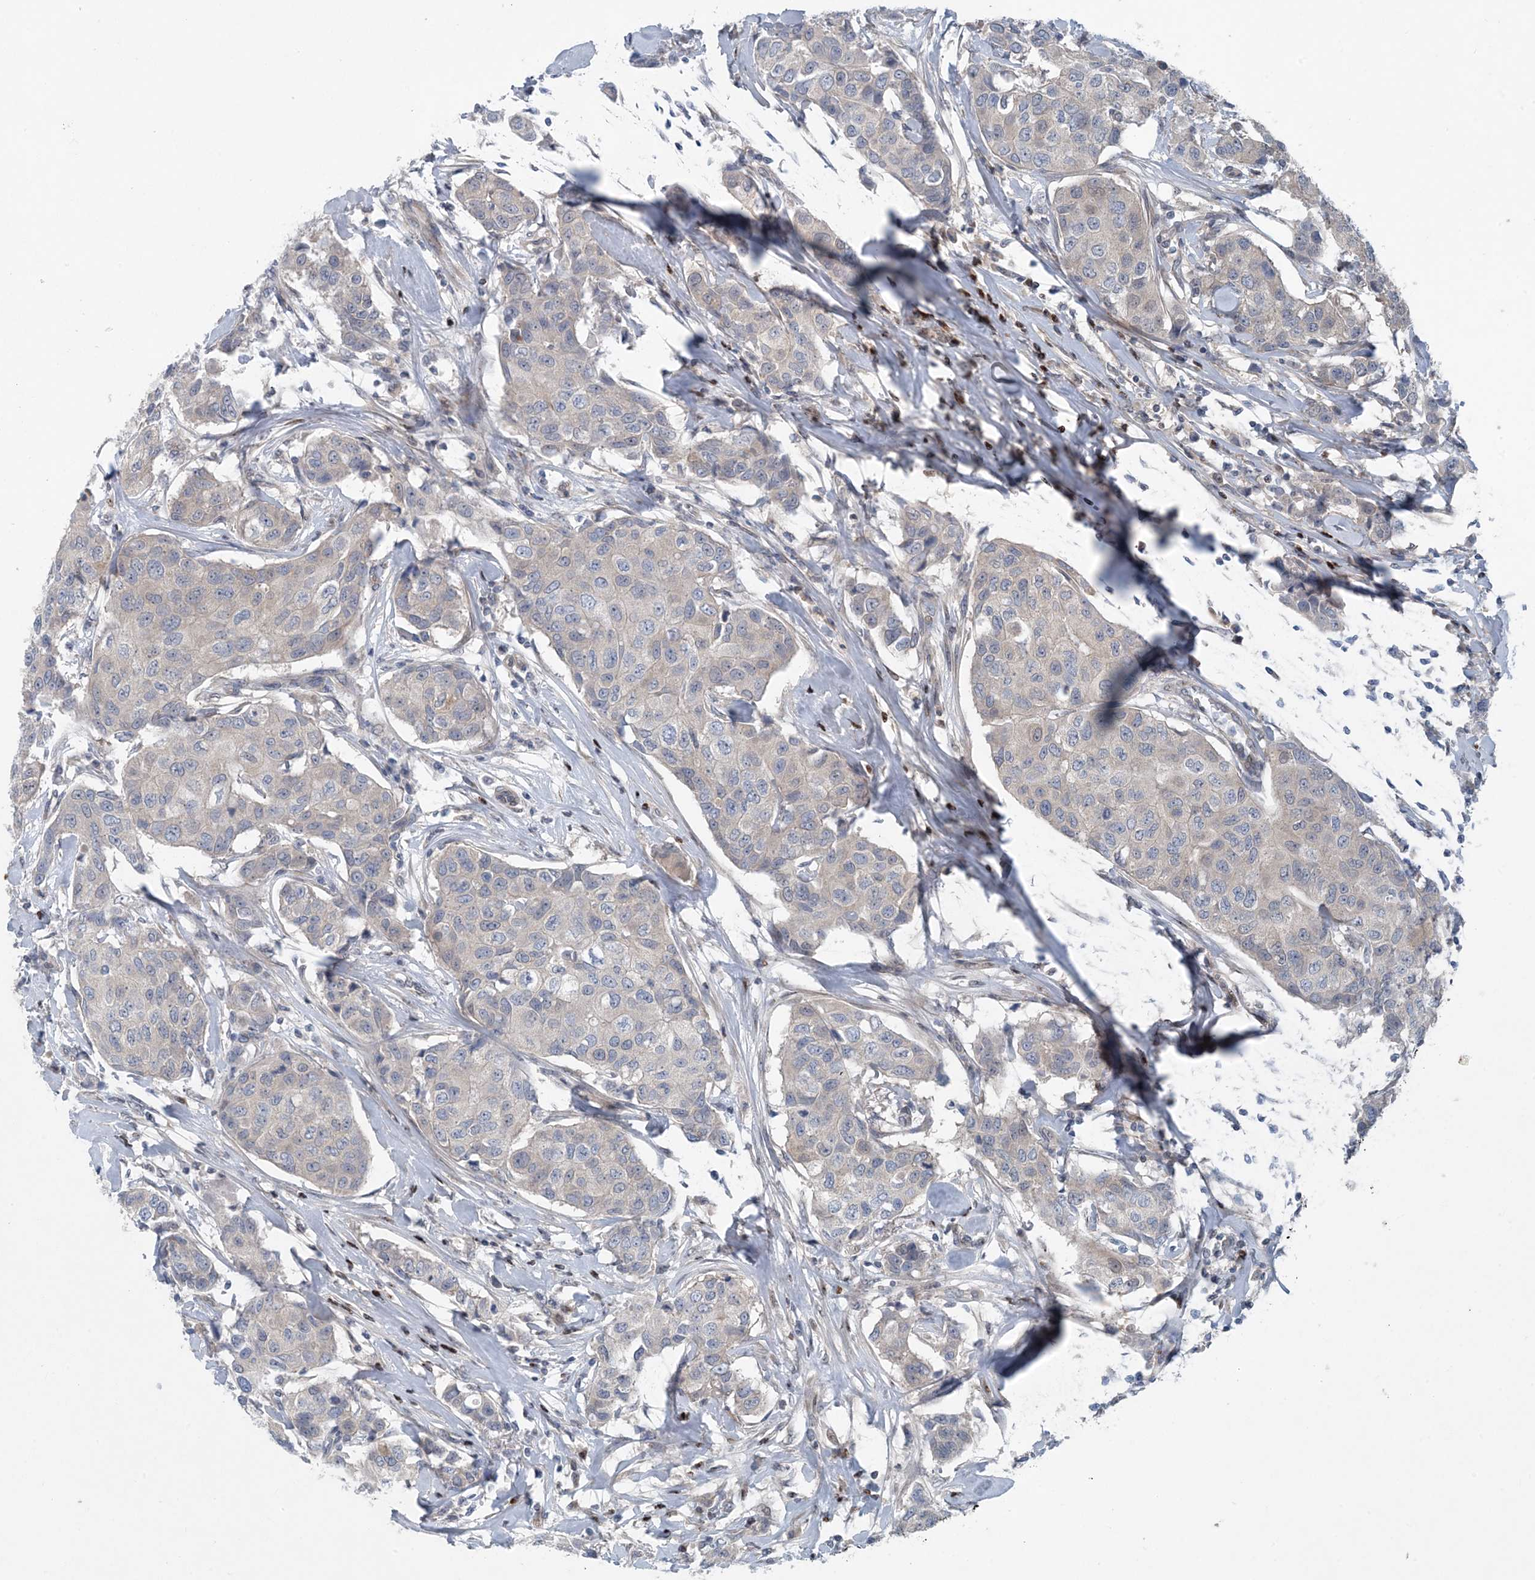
{"staining": {"intensity": "negative", "quantity": "none", "location": "none"}, "tissue": "breast cancer", "cell_type": "Tumor cells", "image_type": "cancer", "snomed": [{"axis": "morphology", "description": "Duct carcinoma"}, {"axis": "topography", "description": "Breast"}], "caption": "High power microscopy micrograph of an immunohistochemistry image of breast cancer, revealing no significant expression in tumor cells.", "gene": "HIKESHI", "patient": {"sex": "female", "age": 80}}